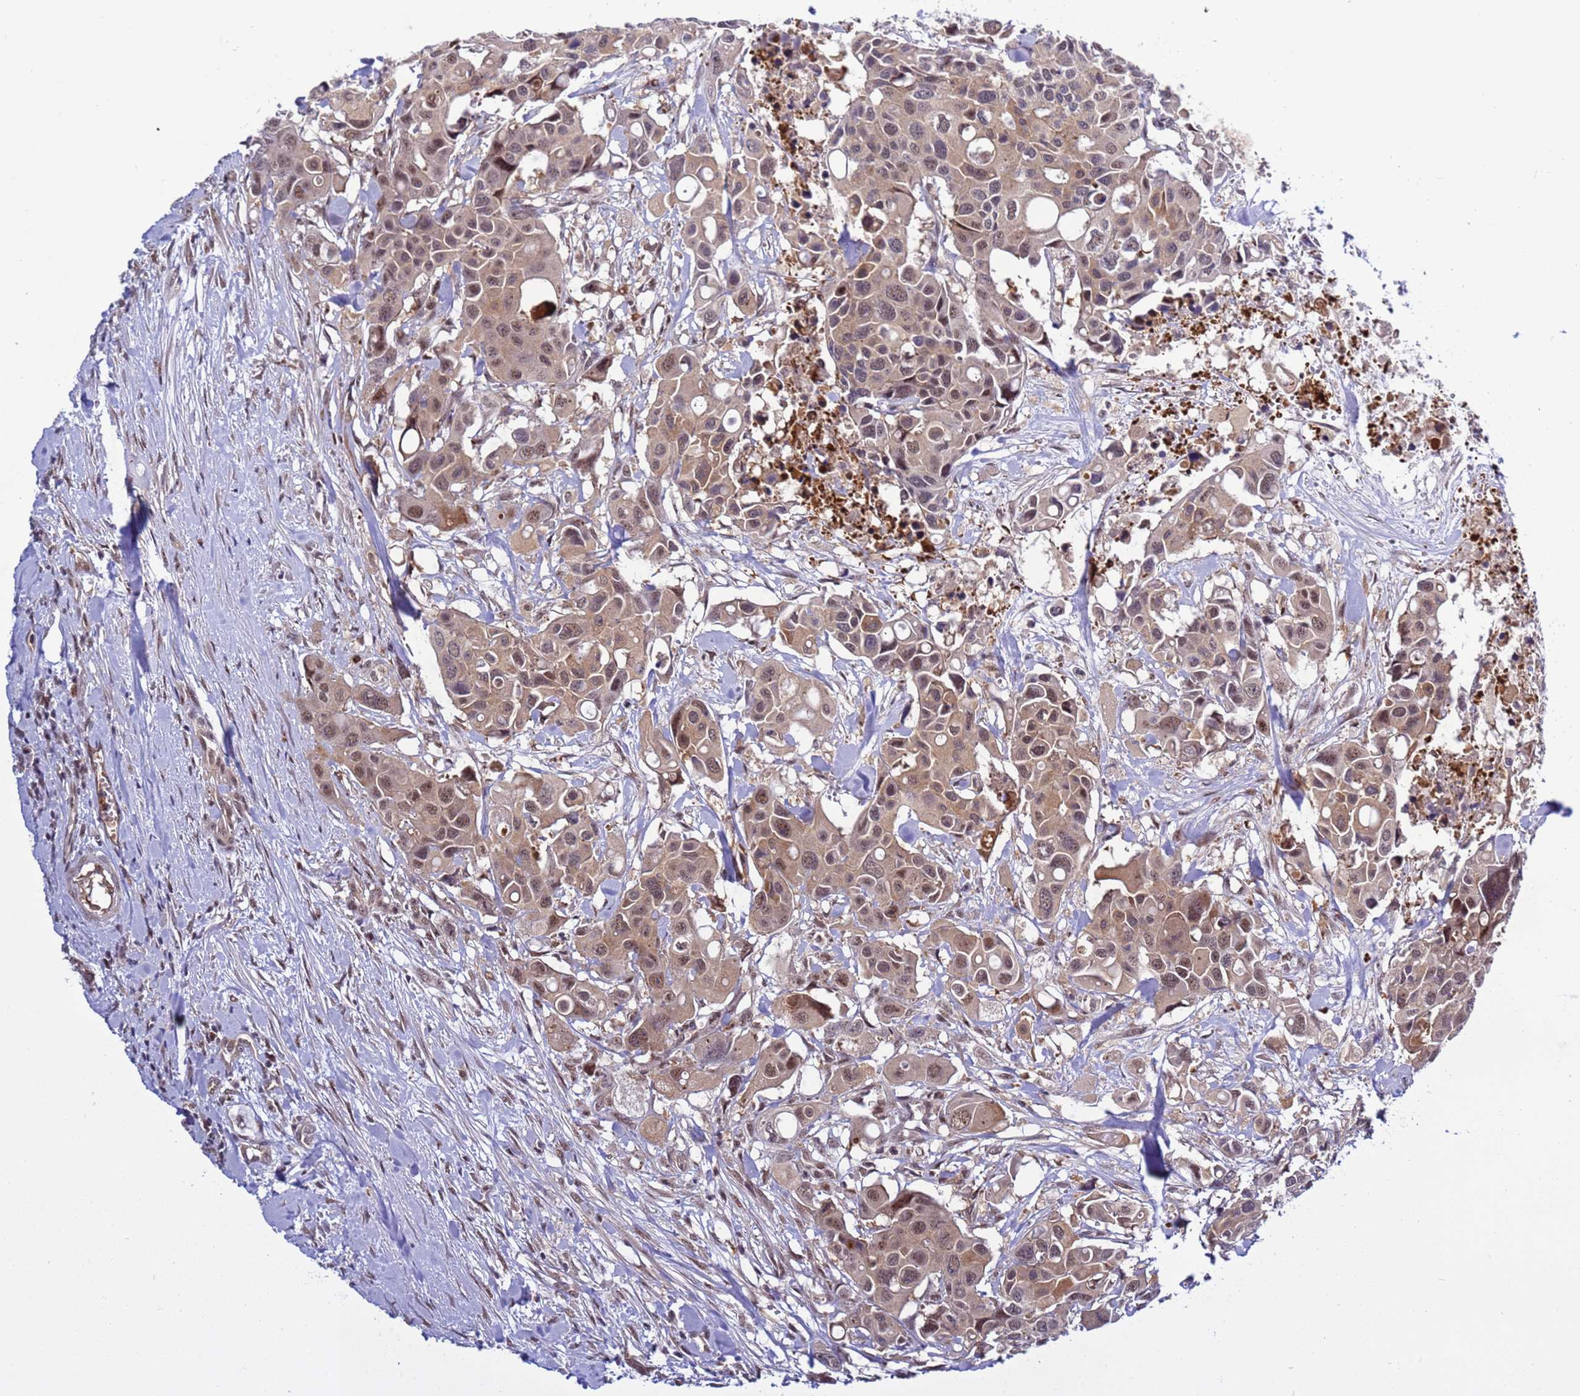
{"staining": {"intensity": "moderate", "quantity": ">75%", "location": "cytoplasmic/membranous,nuclear"}, "tissue": "colorectal cancer", "cell_type": "Tumor cells", "image_type": "cancer", "snomed": [{"axis": "morphology", "description": "Adenocarcinoma, NOS"}, {"axis": "topography", "description": "Colon"}], "caption": "IHC photomicrograph of neoplastic tissue: human colorectal cancer (adenocarcinoma) stained using immunohistochemistry reveals medium levels of moderate protein expression localized specifically in the cytoplasmic/membranous and nuclear of tumor cells, appearing as a cytoplasmic/membranous and nuclear brown color.", "gene": "GEN1", "patient": {"sex": "male", "age": 77}}